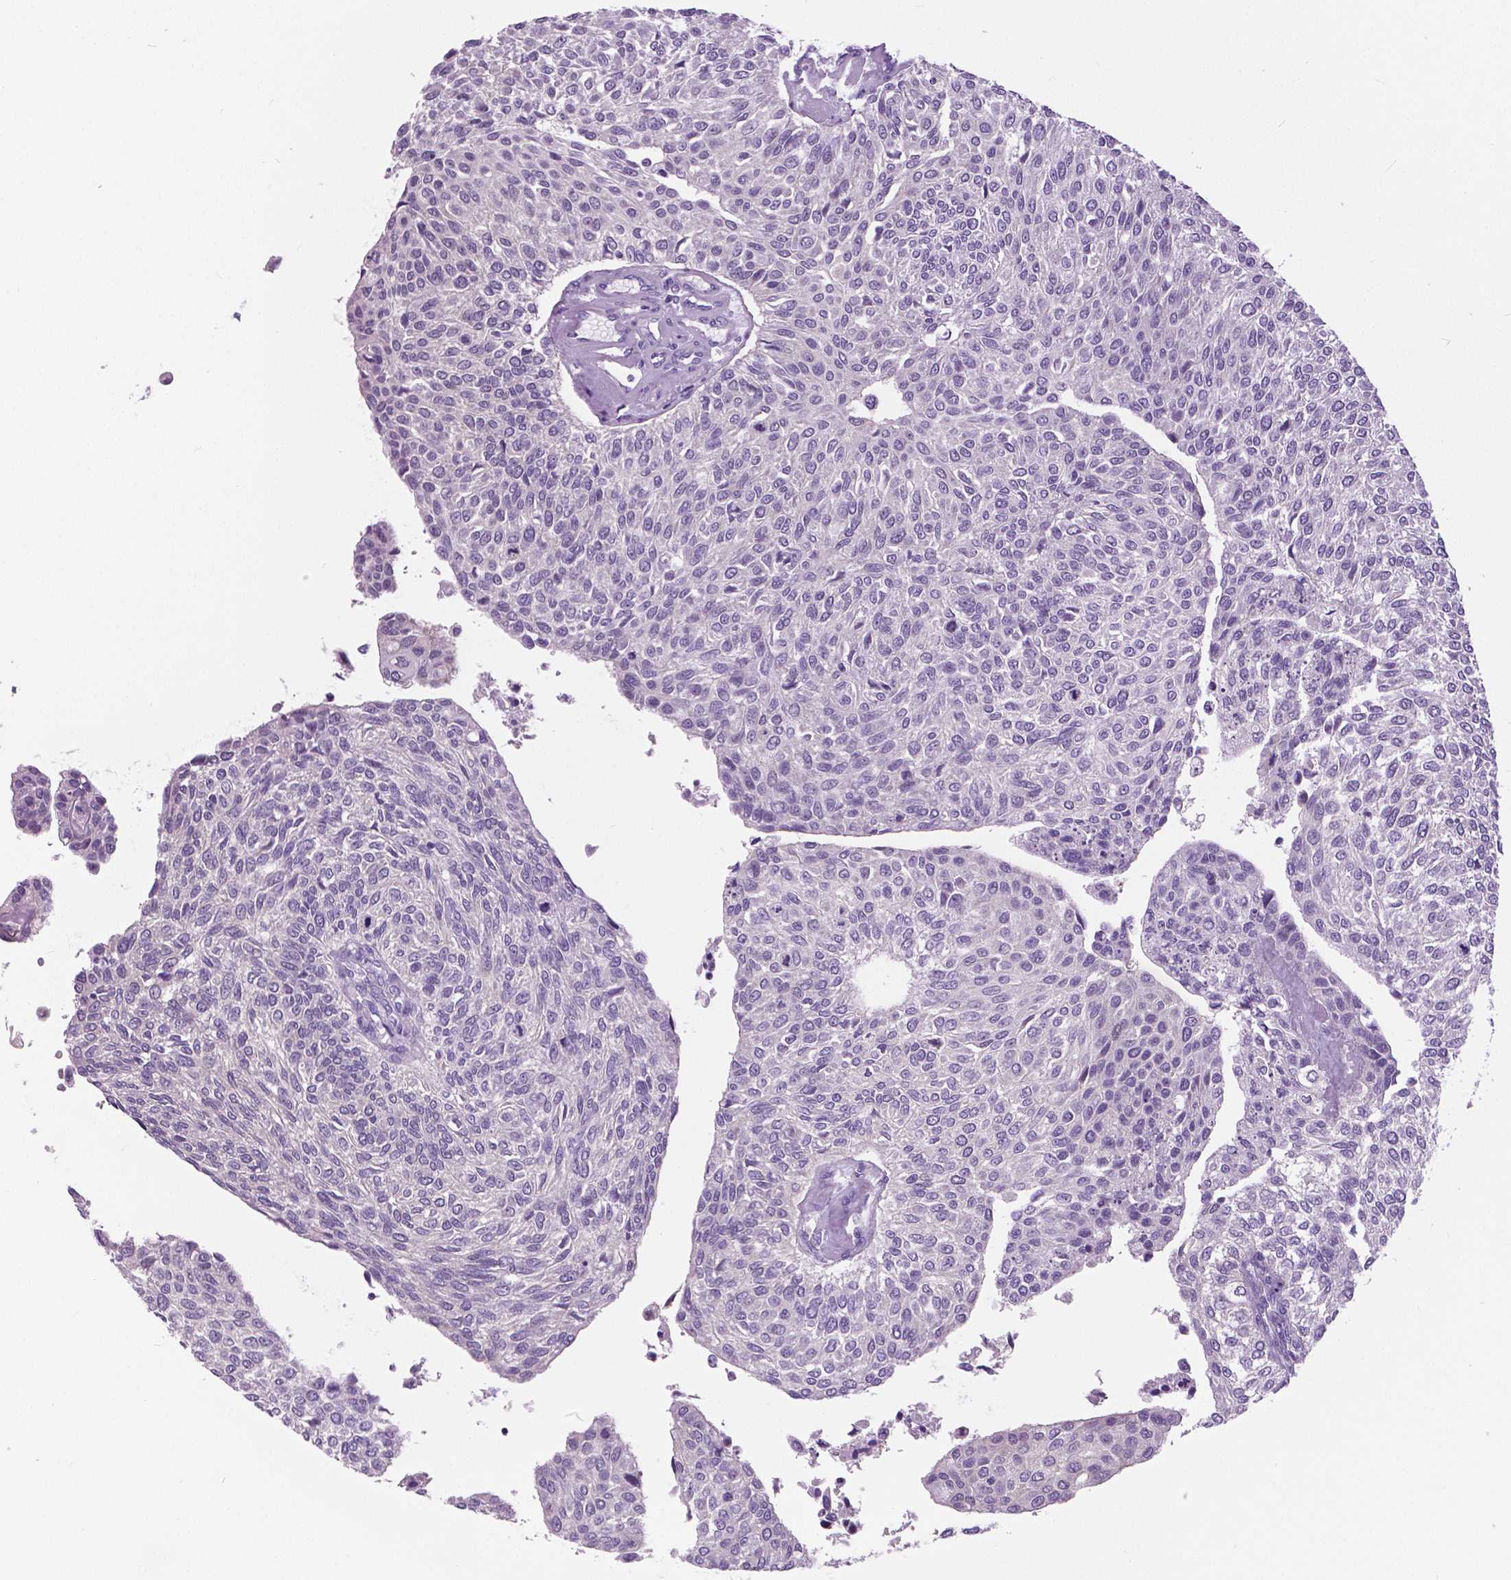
{"staining": {"intensity": "negative", "quantity": "none", "location": "none"}, "tissue": "urothelial cancer", "cell_type": "Tumor cells", "image_type": "cancer", "snomed": [{"axis": "morphology", "description": "Urothelial carcinoma, NOS"}, {"axis": "topography", "description": "Urinary bladder"}], "caption": "IHC photomicrograph of neoplastic tissue: transitional cell carcinoma stained with DAB shows no significant protein expression in tumor cells. (DAB immunohistochemistry with hematoxylin counter stain).", "gene": "TP53TG5", "patient": {"sex": "male", "age": 55}}